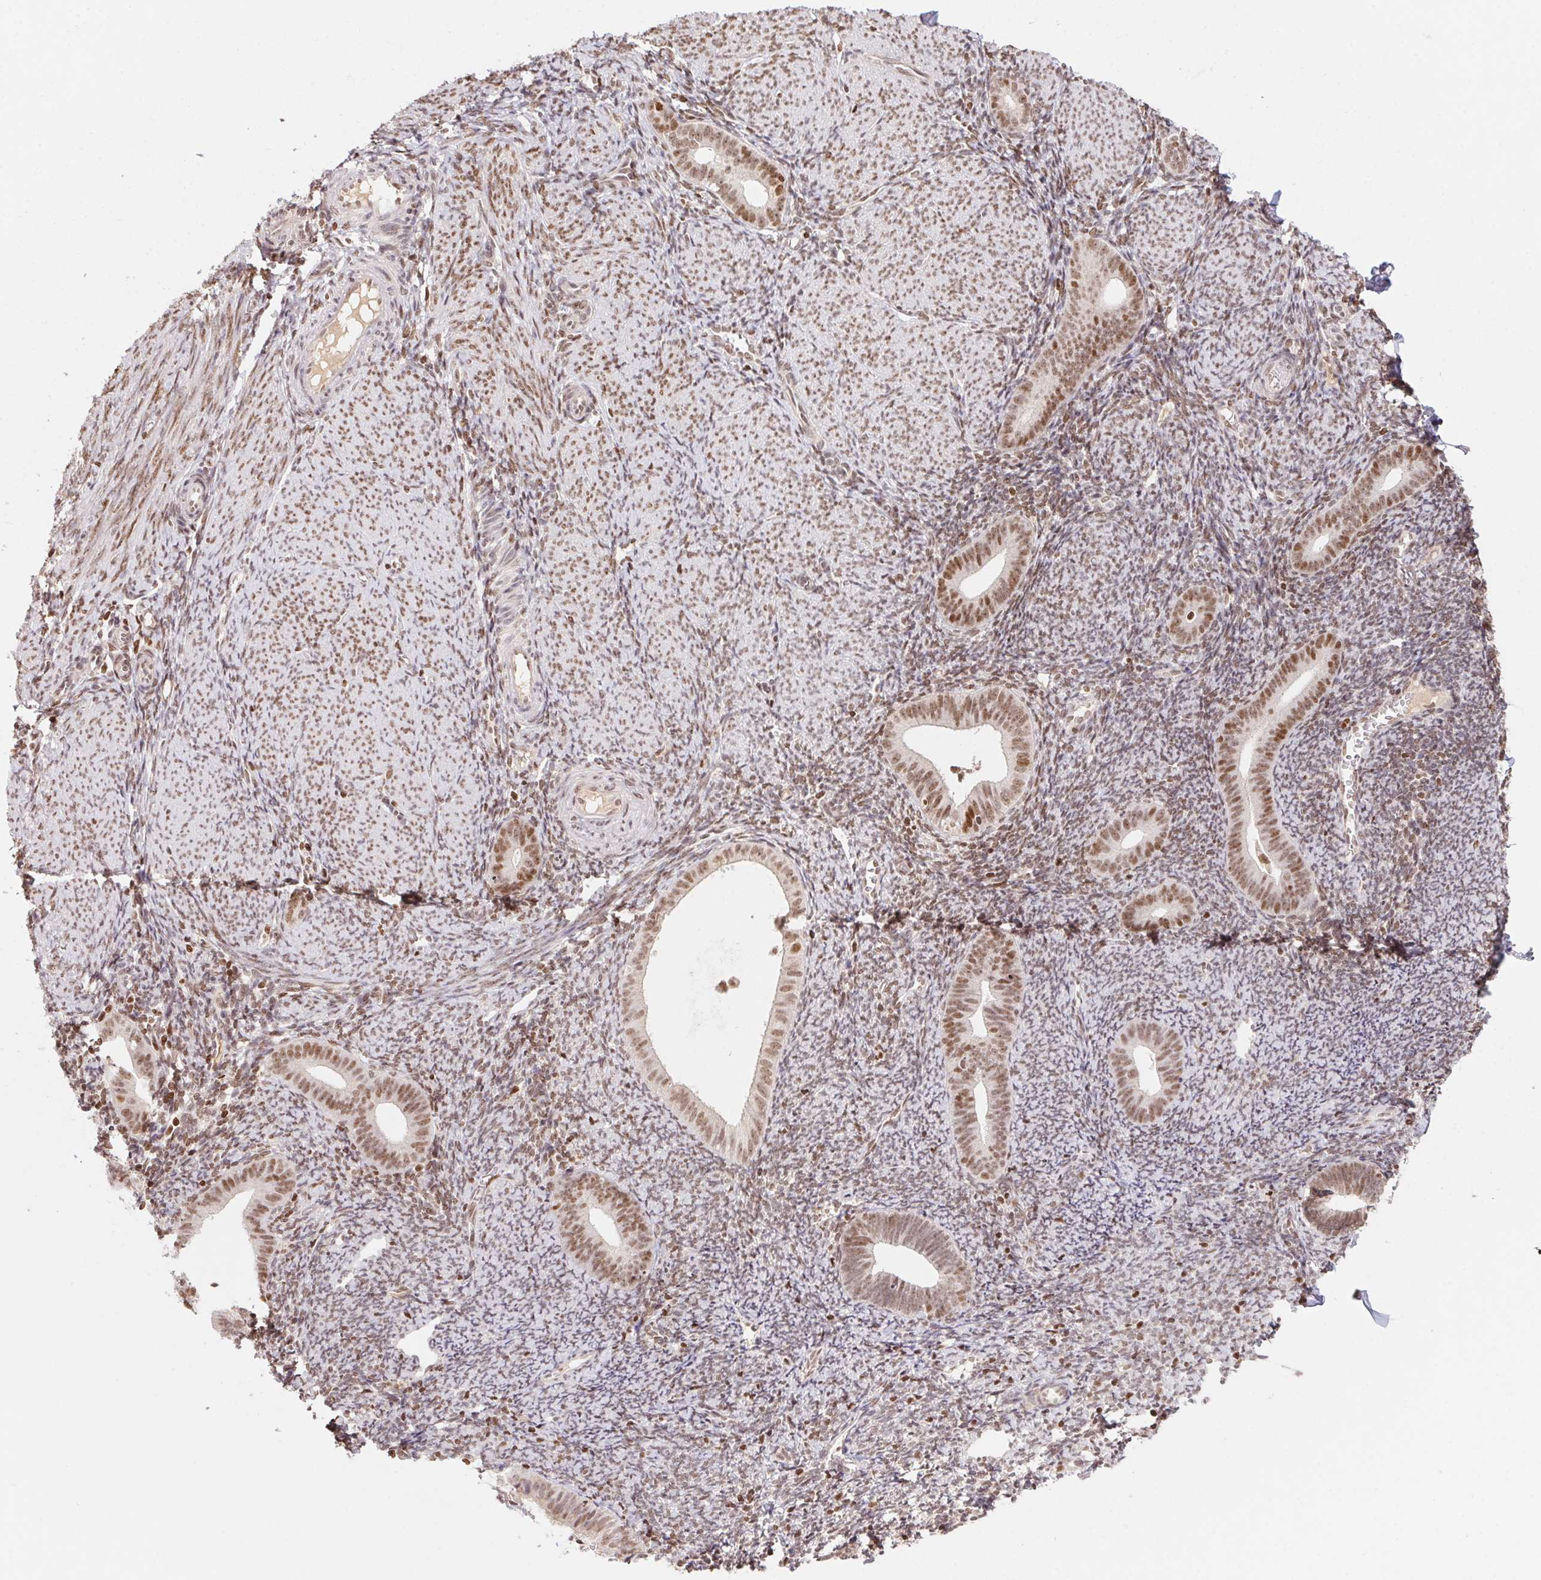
{"staining": {"intensity": "moderate", "quantity": ">75%", "location": "nuclear"}, "tissue": "endometrium", "cell_type": "Cells in endometrial stroma", "image_type": "normal", "snomed": [{"axis": "morphology", "description": "Normal tissue, NOS"}, {"axis": "topography", "description": "Endometrium"}], "caption": "Immunohistochemical staining of unremarkable human endometrium reveals moderate nuclear protein positivity in about >75% of cells in endometrial stroma.", "gene": "POLD3", "patient": {"sex": "female", "age": 39}}